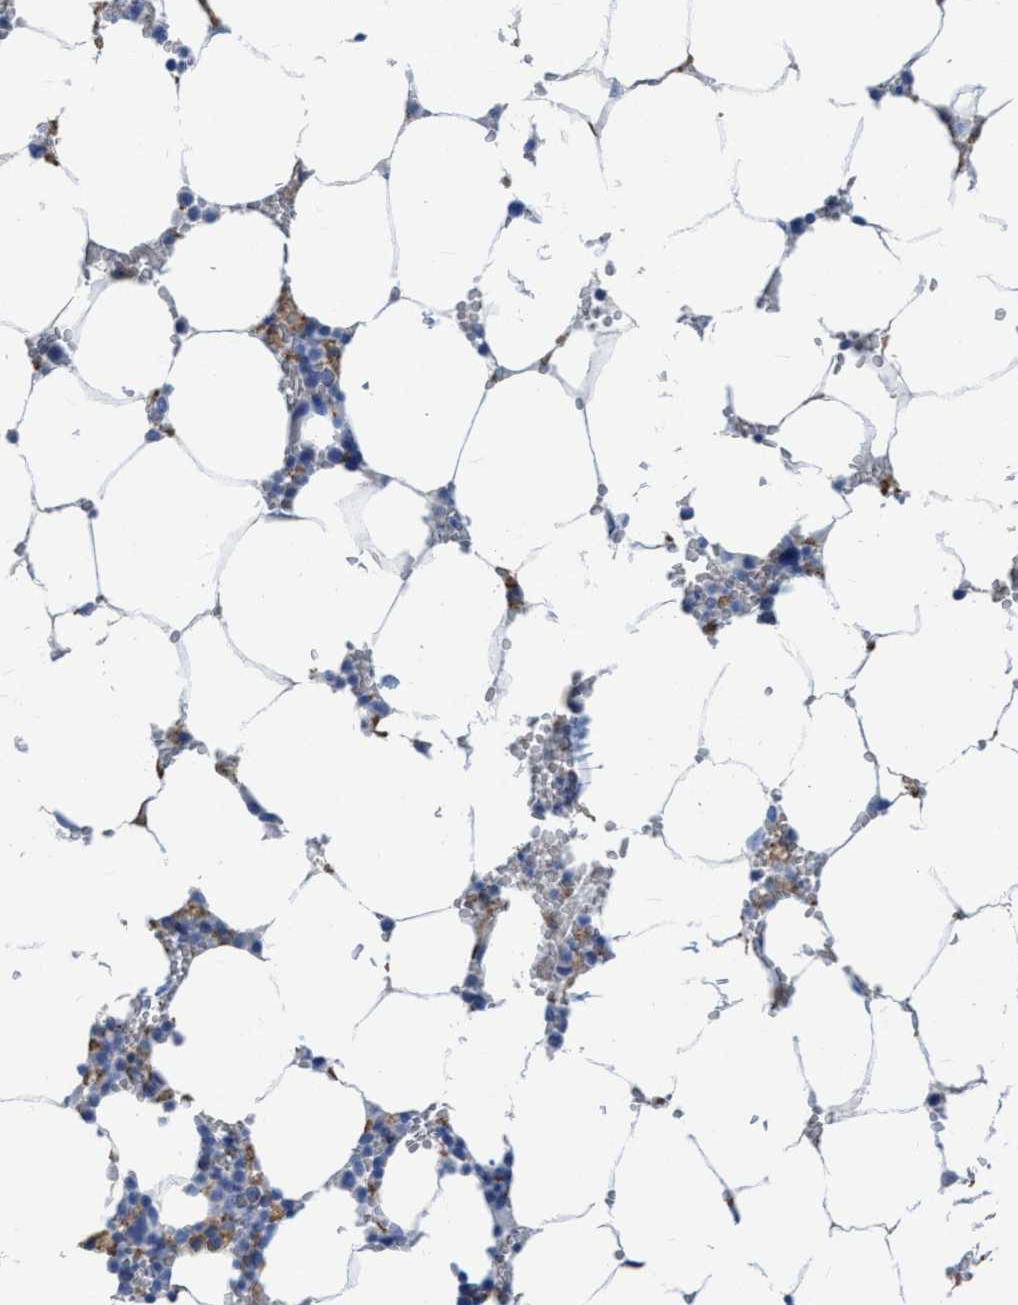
{"staining": {"intensity": "weak", "quantity": "<25%", "location": "cytoplasmic/membranous"}, "tissue": "bone marrow", "cell_type": "Hematopoietic cells", "image_type": "normal", "snomed": [{"axis": "morphology", "description": "Normal tissue, NOS"}, {"axis": "topography", "description": "Bone marrow"}], "caption": "This is a micrograph of immunohistochemistry staining of normal bone marrow, which shows no positivity in hematopoietic cells. The staining was performed using DAB to visualize the protein expression in brown, while the nuclei were stained in blue with hematoxylin (Magnification: 20x).", "gene": "DNAI1", "patient": {"sex": "male", "age": 70}}